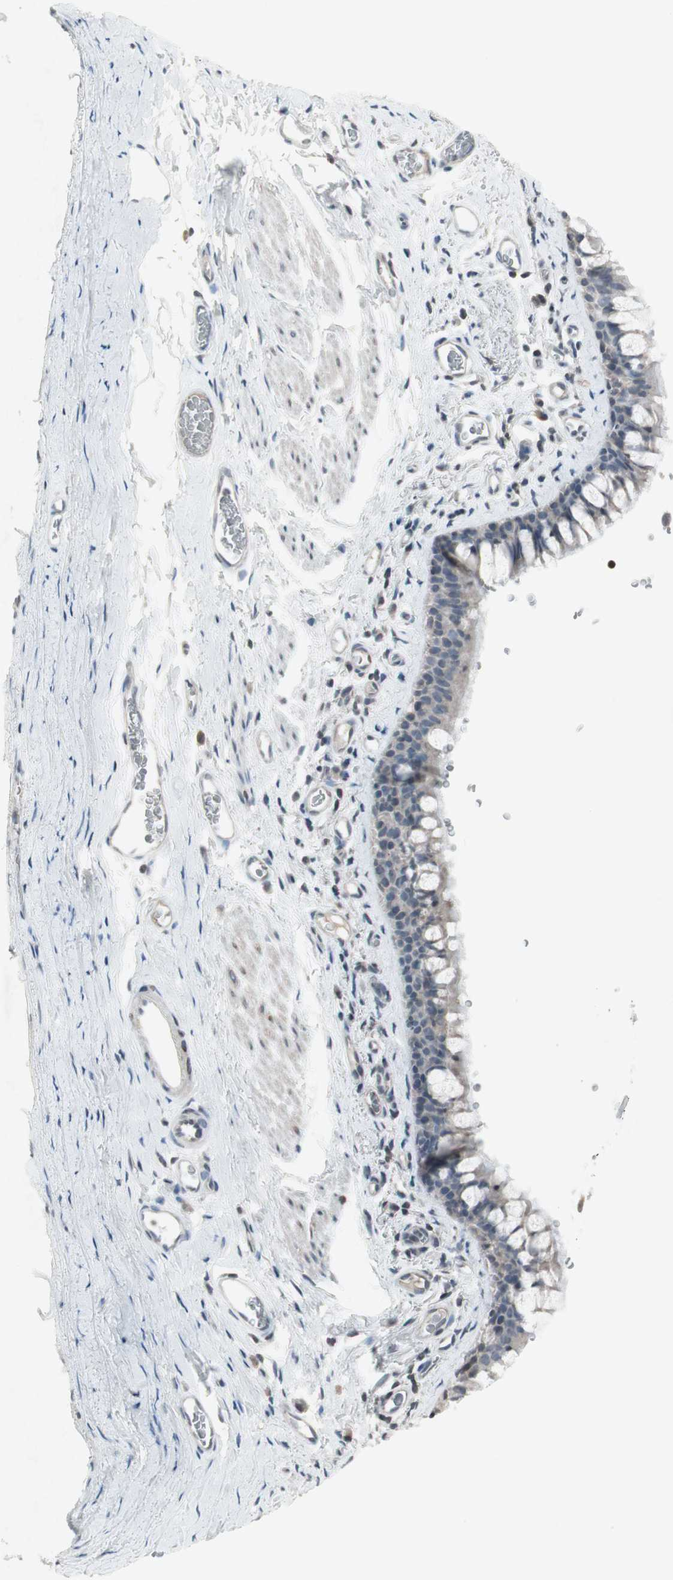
{"staining": {"intensity": "weak", "quantity": ">75%", "location": "cytoplasmic/membranous"}, "tissue": "bronchus", "cell_type": "Respiratory epithelial cells", "image_type": "normal", "snomed": [{"axis": "morphology", "description": "Normal tissue, NOS"}, {"axis": "morphology", "description": "Malignant melanoma, Metastatic site"}, {"axis": "topography", "description": "Bronchus"}, {"axis": "topography", "description": "Lung"}], "caption": "Immunohistochemical staining of benign human bronchus displays weak cytoplasmic/membranous protein staining in about >75% of respiratory epithelial cells.", "gene": "ARG2", "patient": {"sex": "male", "age": 64}}